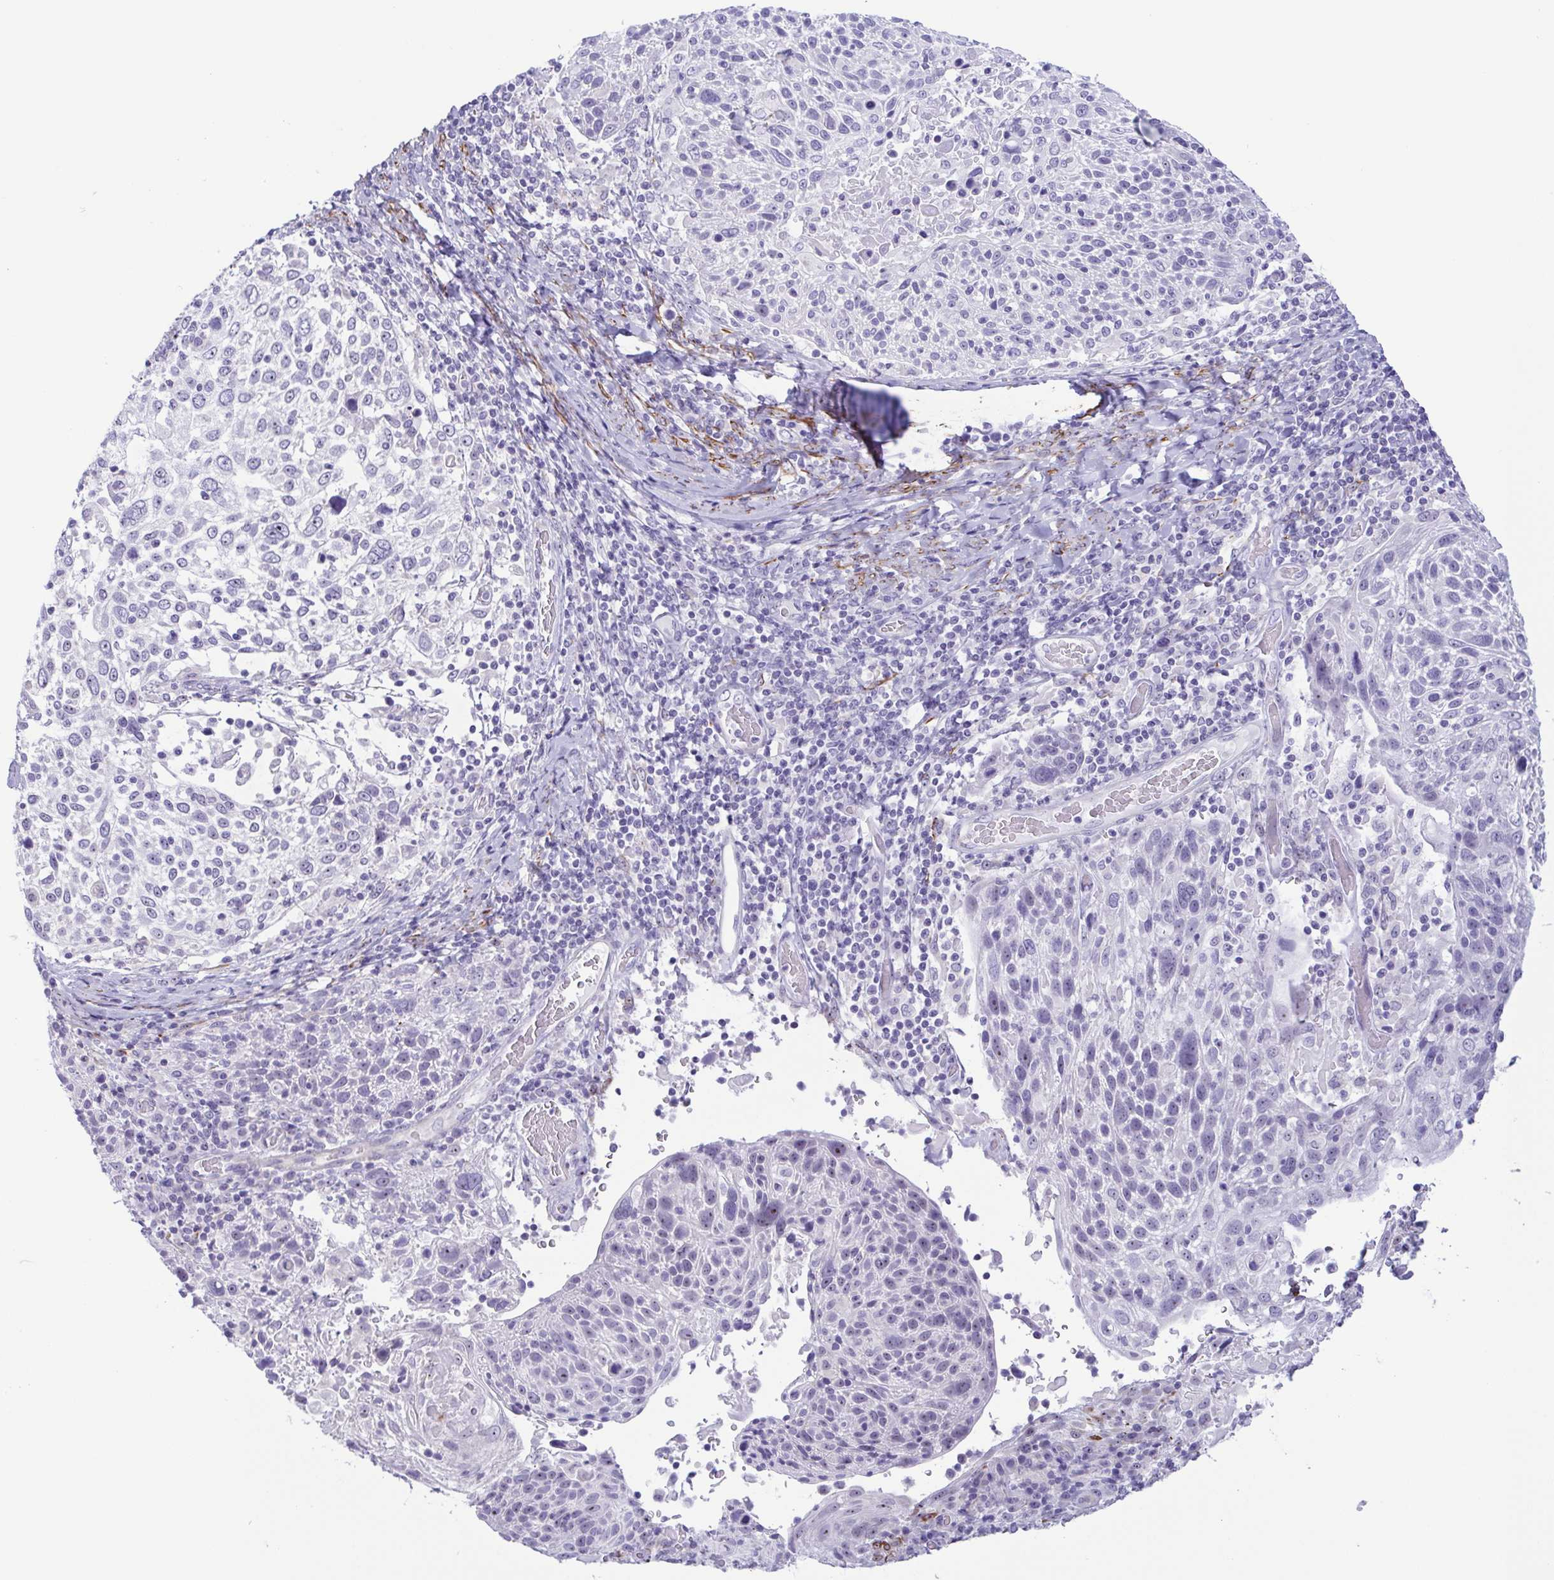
{"staining": {"intensity": "negative", "quantity": "none", "location": "none"}, "tissue": "cervical cancer", "cell_type": "Tumor cells", "image_type": "cancer", "snomed": [{"axis": "morphology", "description": "Squamous cell carcinoma, NOS"}, {"axis": "topography", "description": "Cervix"}], "caption": "Cervical cancer was stained to show a protein in brown. There is no significant expression in tumor cells.", "gene": "MYL7", "patient": {"sex": "female", "age": 61}}